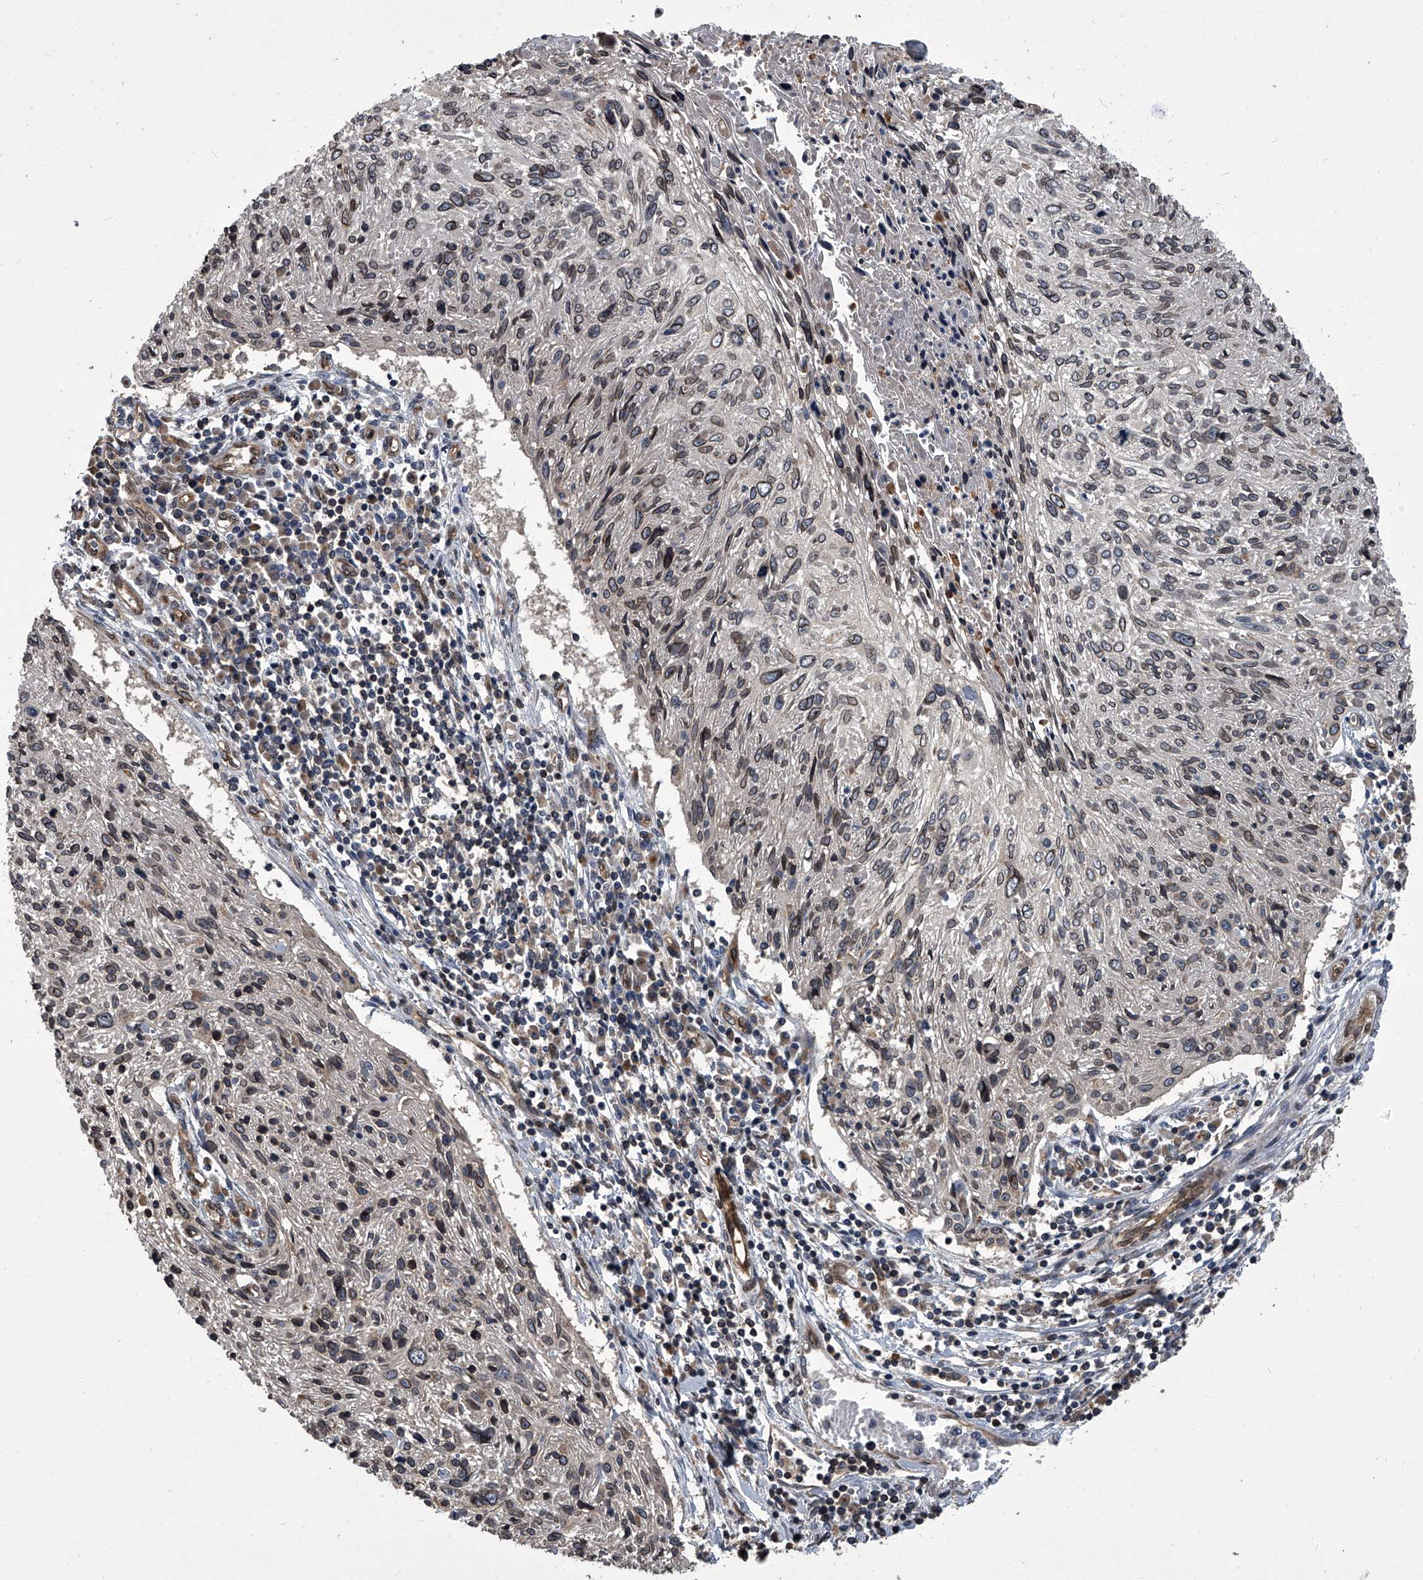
{"staining": {"intensity": "moderate", "quantity": ">75%", "location": "cytoplasmic/membranous,nuclear"}, "tissue": "cervical cancer", "cell_type": "Tumor cells", "image_type": "cancer", "snomed": [{"axis": "morphology", "description": "Squamous cell carcinoma, NOS"}, {"axis": "topography", "description": "Cervix"}], "caption": "Immunohistochemistry histopathology image of human cervical cancer stained for a protein (brown), which demonstrates medium levels of moderate cytoplasmic/membranous and nuclear expression in about >75% of tumor cells.", "gene": "LRRC8C", "patient": {"sex": "female", "age": 51}}